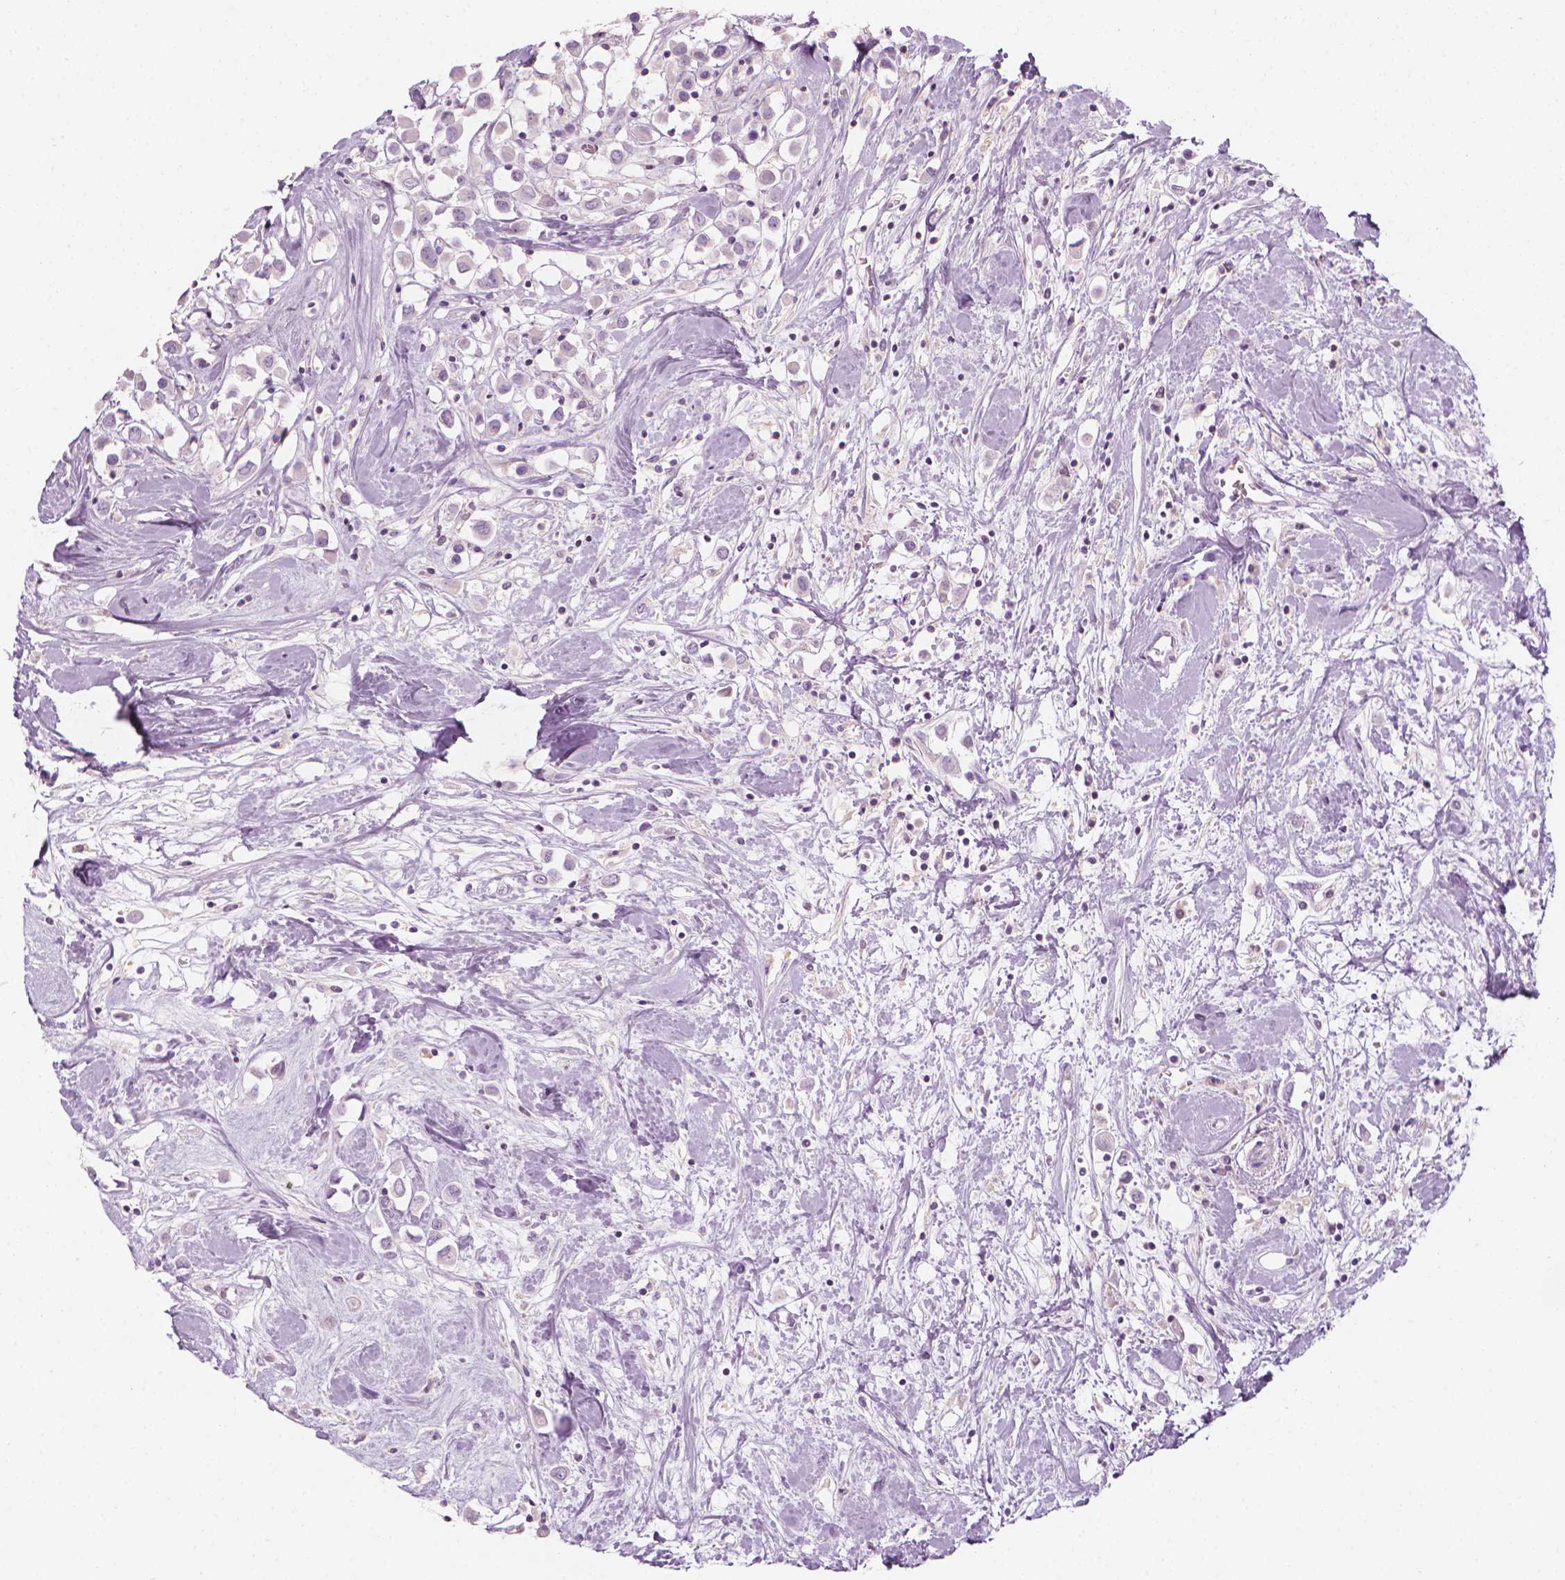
{"staining": {"intensity": "negative", "quantity": "none", "location": "none"}, "tissue": "breast cancer", "cell_type": "Tumor cells", "image_type": "cancer", "snomed": [{"axis": "morphology", "description": "Duct carcinoma"}, {"axis": "topography", "description": "Breast"}], "caption": "The immunohistochemistry micrograph has no significant expression in tumor cells of infiltrating ductal carcinoma (breast) tissue. (Brightfield microscopy of DAB (3,3'-diaminobenzidine) immunohistochemistry at high magnification).", "gene": "SHMT1", "patient": {"sex": "female", "age": 61}}